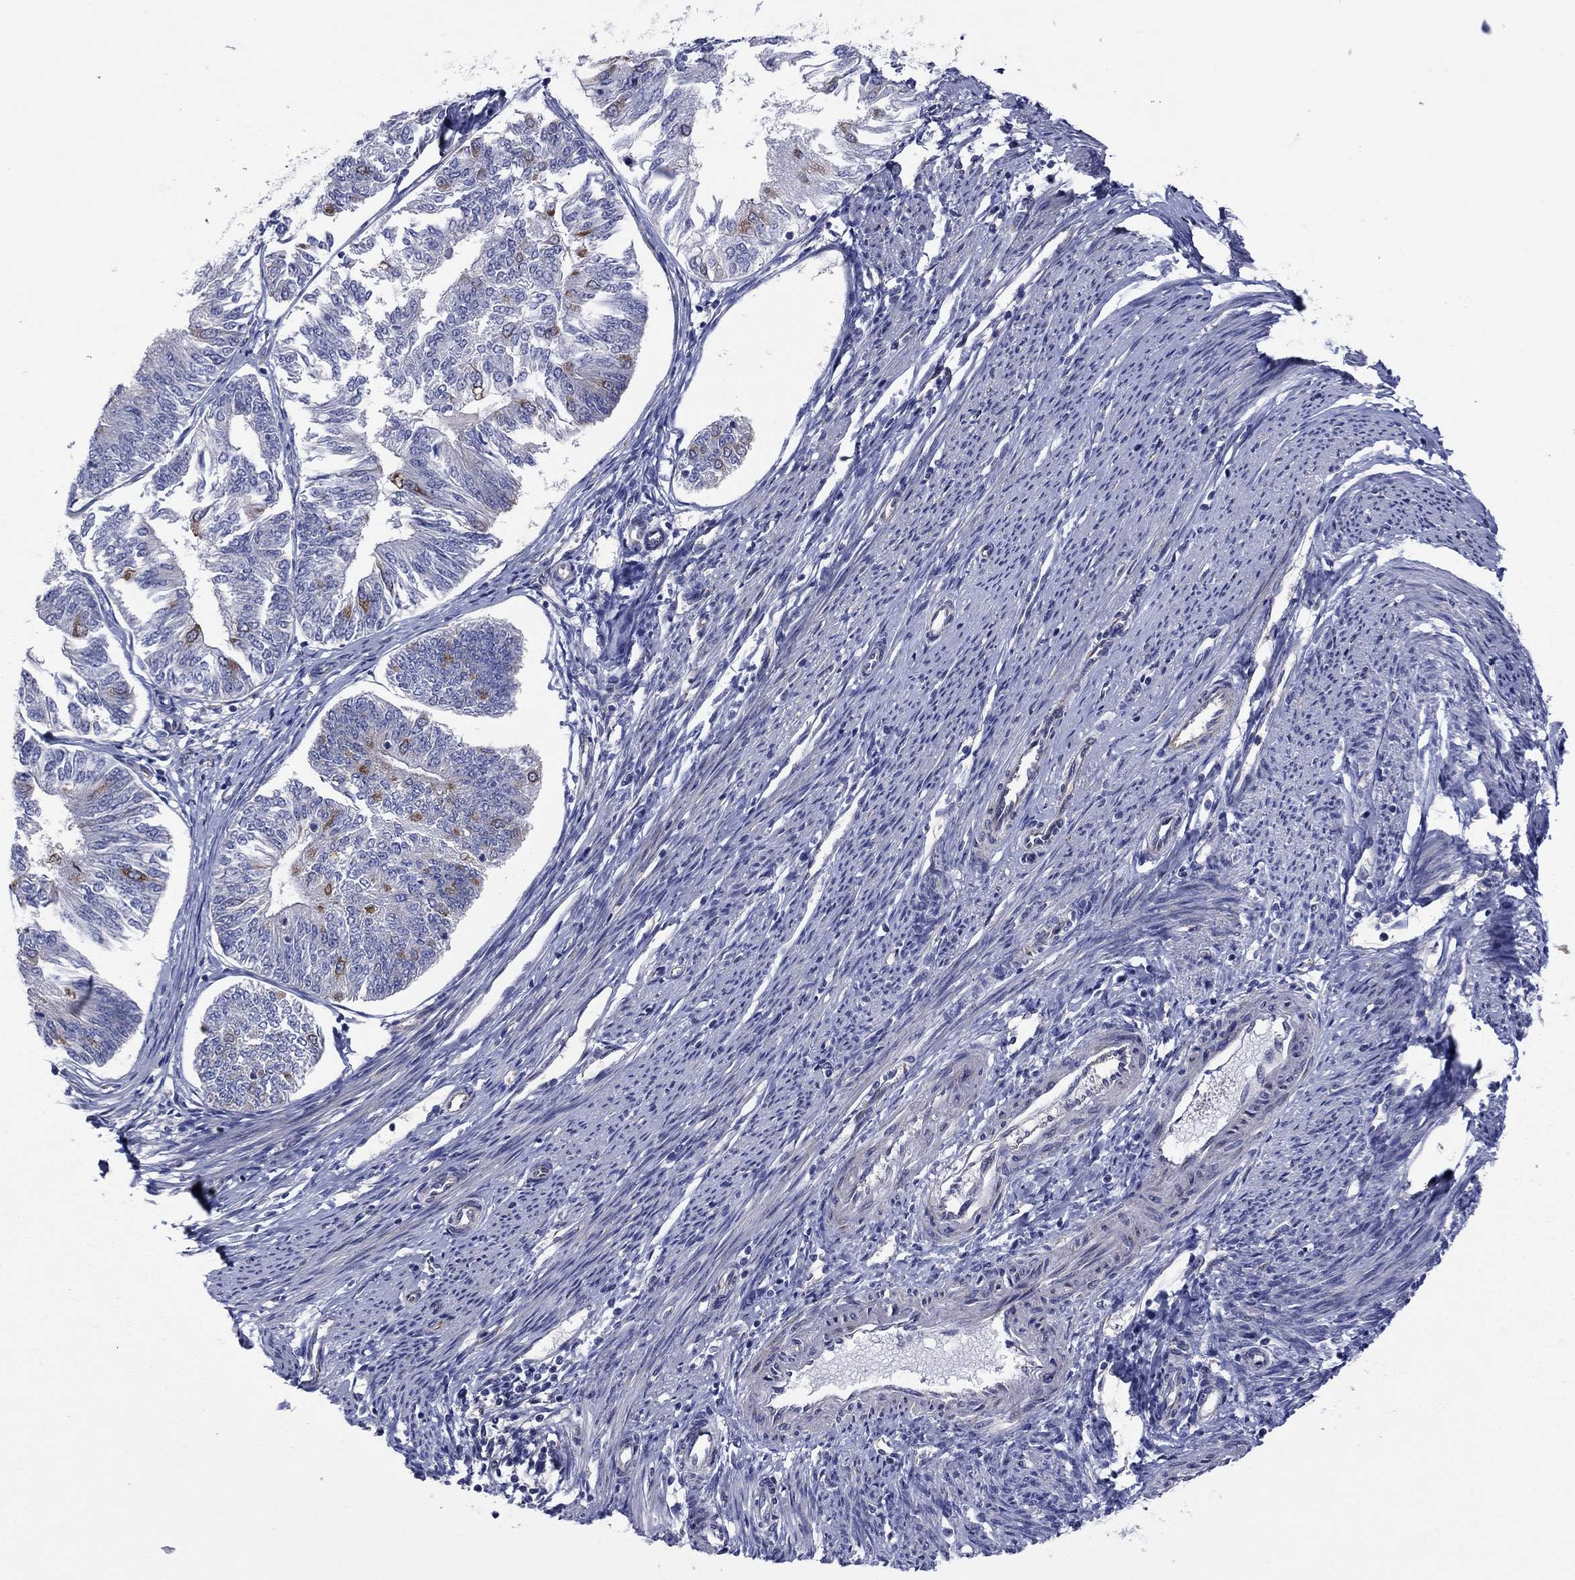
{"staining": {"intensity": "strong", "quantity": "<25%", "location": "cytoplasmic/membranous"}, "tissue": "endometrial cancer", "cell_type": "Tumor cells", "image_type": "cancer", "snomed": [{"axis": "morphology", "description": "Adenocarcinoma, NOS"}, {"axis": "topography", "description": "Endometrium"}], "caption": "Adenocarcinoma (endometrial) stained with immunohistochemistry (IHC) demonstrates strong cytoplasmic/membranous staining in about <25% of tumor cells. (DAB IHC, brown staining for protein, blue staining for nuclei).", "gene": "GPR155", "patient": {"sex": "female", "age": 58}}